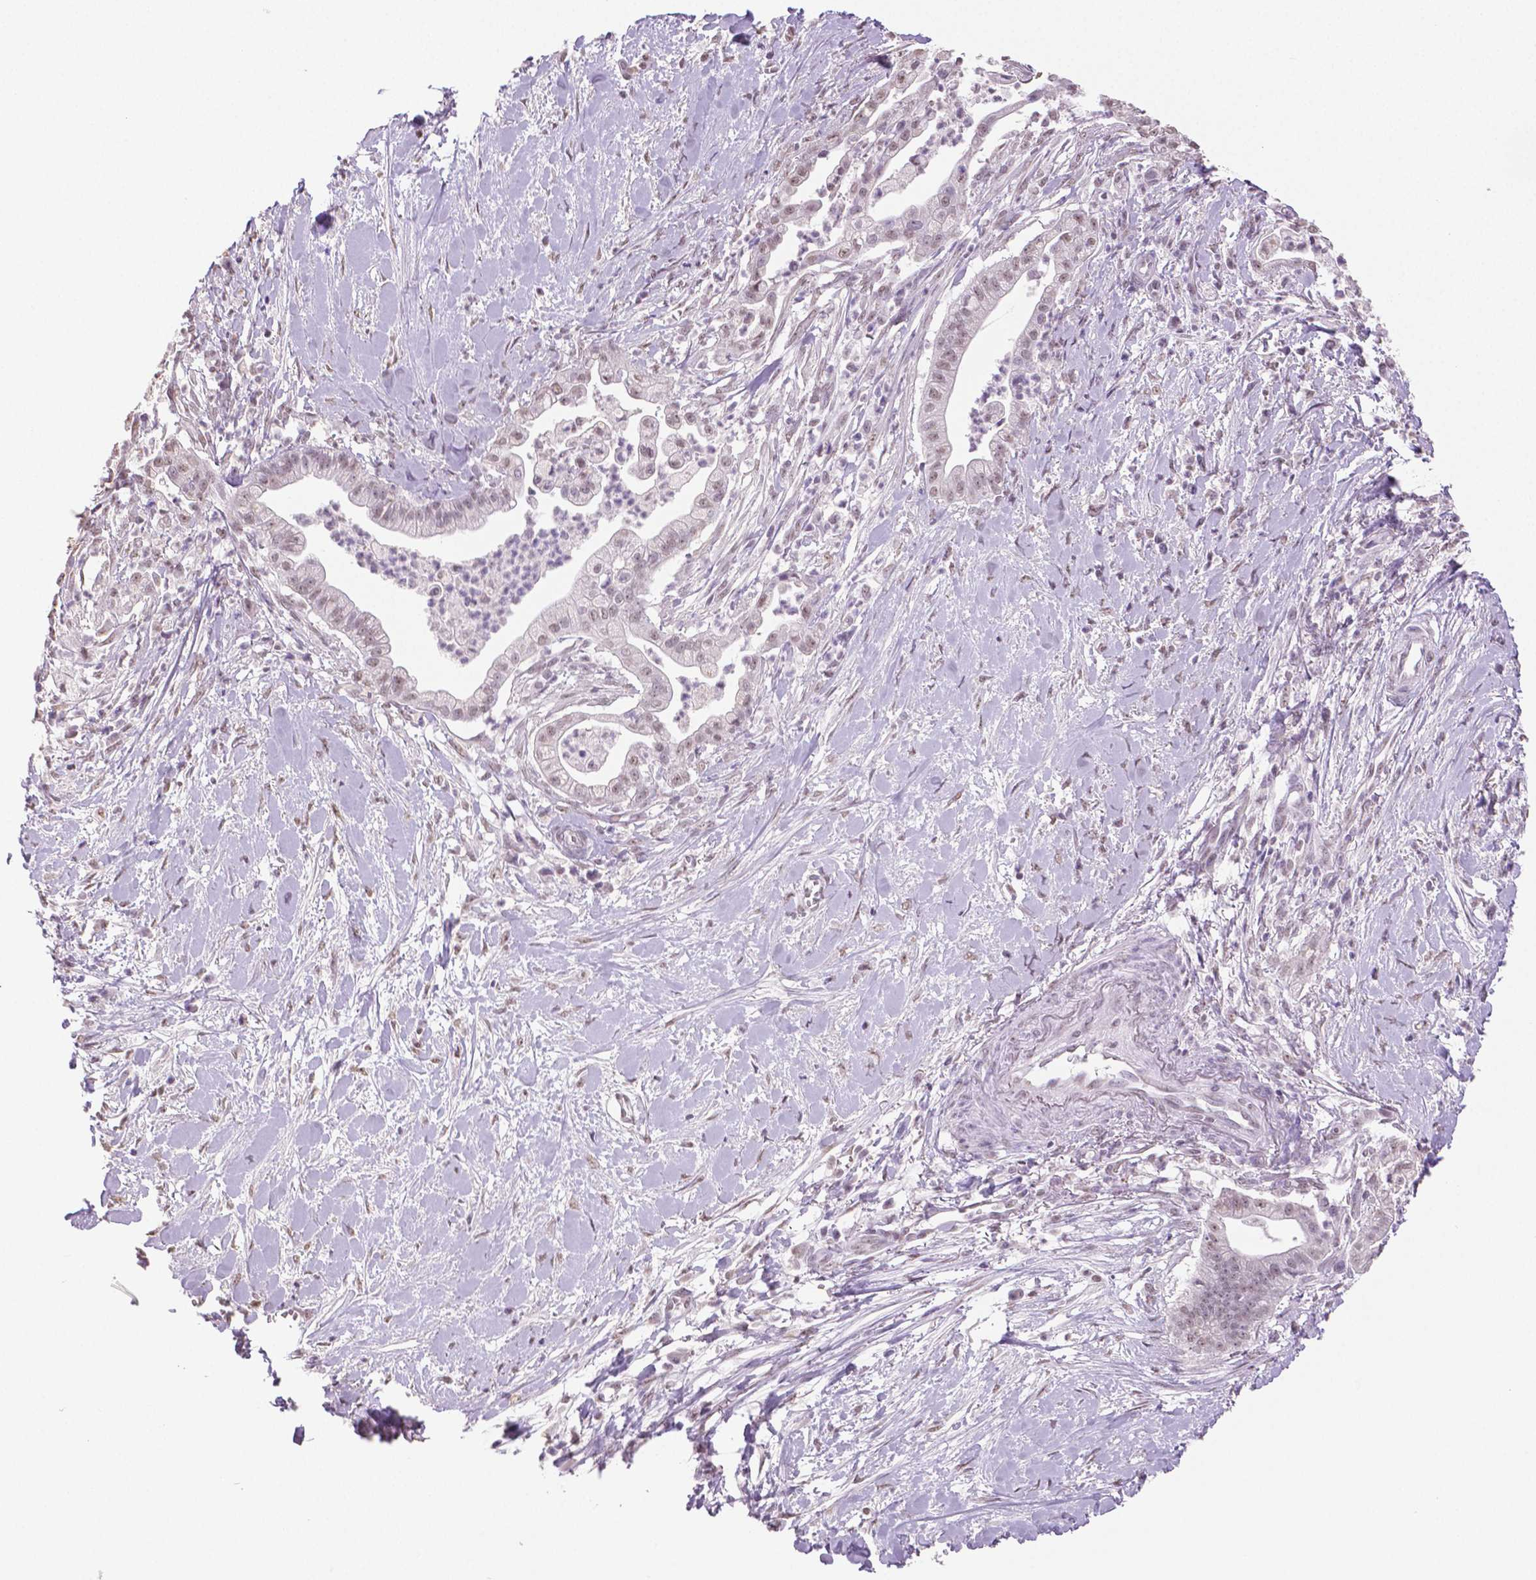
{"staining": {"intensity": "weak", "quantity": "25%-75%", "location": "nuclear"}, "tissue": "pancreatic cancer", "cell_type": "Tumor cells", "image_type": "cancer", "snomed": [{"axis": "morphology", "description": "Normal tissue, NOS"}, {"axis": "morphology", "description": "Adenocarcinoma, NOS"}, {"axis": "topography", "description": "Lymph node"}, {"axis": "topography", "description": "Pancreas"}], "caption": "Protein staining of adenocarcinoma (pancreatic) tissue shows weak nuclear positivity in approximately 25%-75% of tumor cells.", "gene": "IGF2BP1", "patient": {"sex": "female", "age": 58}}